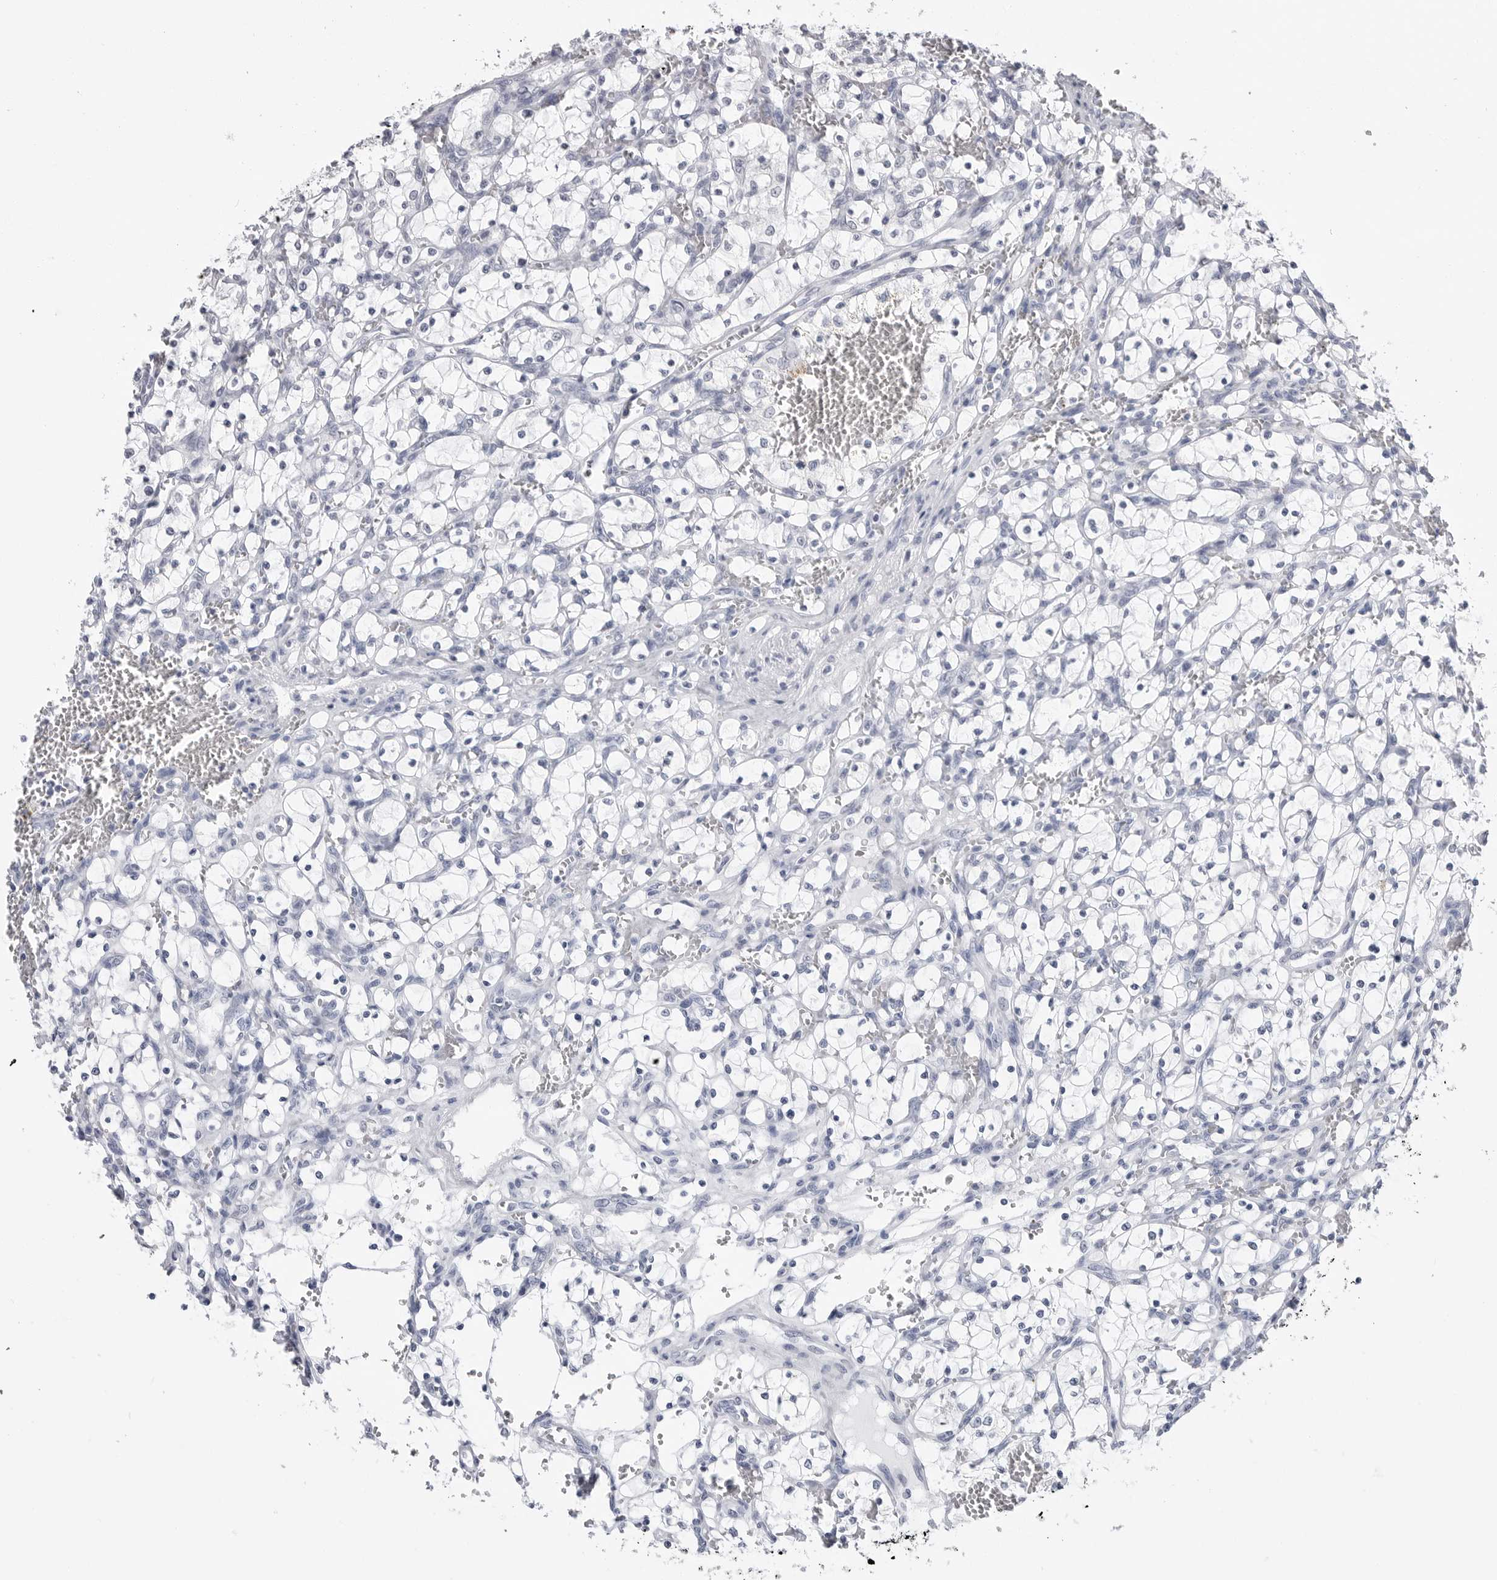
{"staining": {"intensity": "negative", "quantity": "none", "location": "none"}, "tissue": "renal cancer", "cell_type": "Tumor cells", "image_type": "cancer", "snomed": [{"axis": "morphology", "description": "Adenocarcinoma, NOS"}, {"axis": "topography", "description": "Kidney"}], "caption": "IHC image of neoplastic tissue: renal cancer (adenocarcinoma) stained with DAB (3,3'-diaminobenzidine) reveals no significant protein positivity in tumor cells.", "gene": "PGA3", "patient": {"sex": "female", "age": 69}}